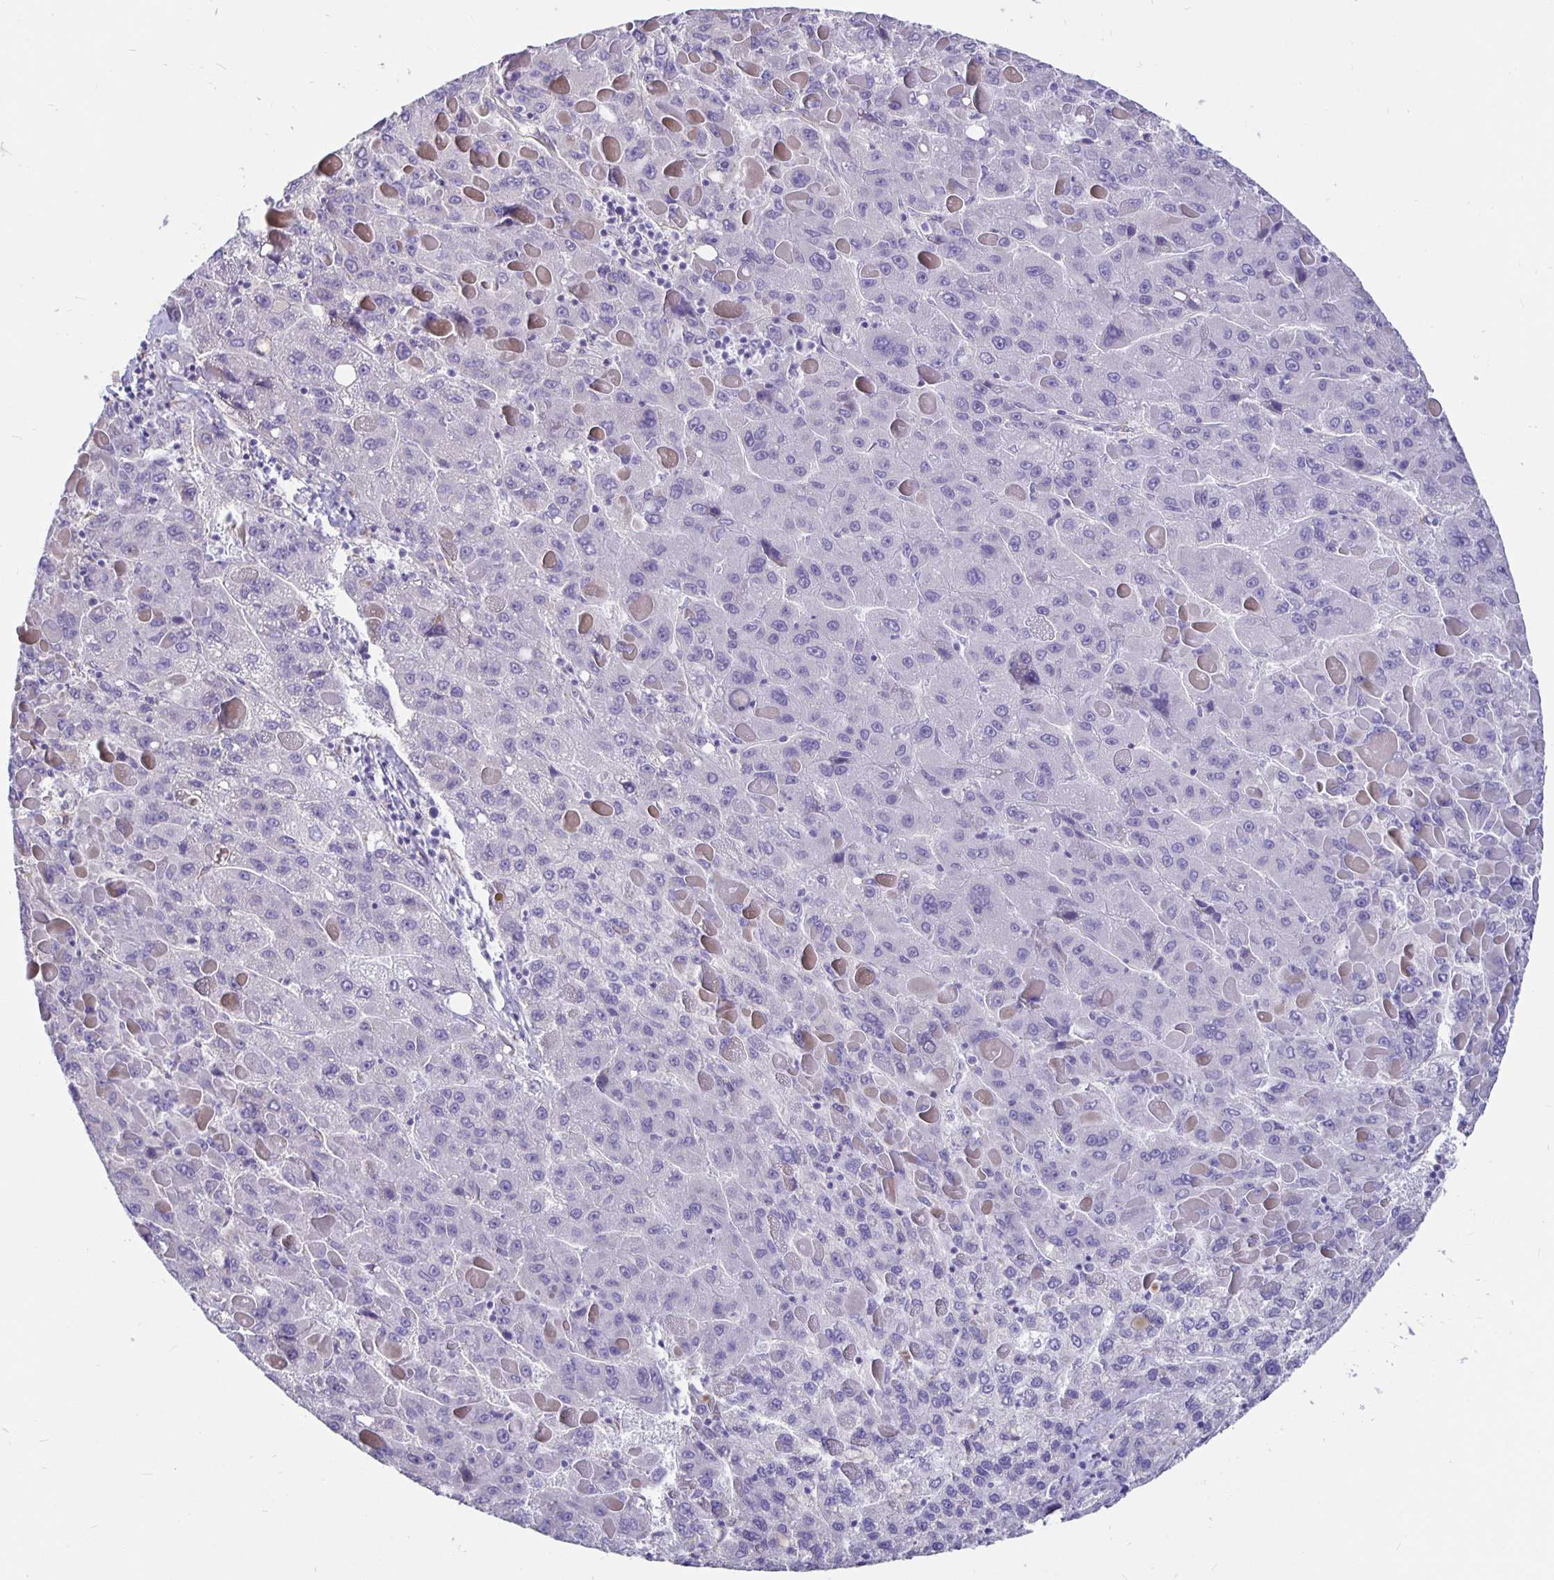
{"staining": {"intensity": "negative", "quantity": "none", "location": "none"}, "tissue": "liver cancer", "cell_type": "Tumor cells", "image_type": "cancer", "snomed": [{"axis": "morphology", "description": "Carcinoma, Hepatocellular, NOS"}, {"axis": "topography", "description": "Liver"}], "caption": "Immunohistochemistry of human liver hepatocellular carcinoma shows no expression in tumor cells. The staining was performed using DAB (3,3'-diaminobenzidine) to visualize the protein expression in brown, while the nuclei were stained in blue with hematoxylin (Magnification: 20x).", "gene": "DNAI2", "patient": {"sex": "female", "age": 82}}